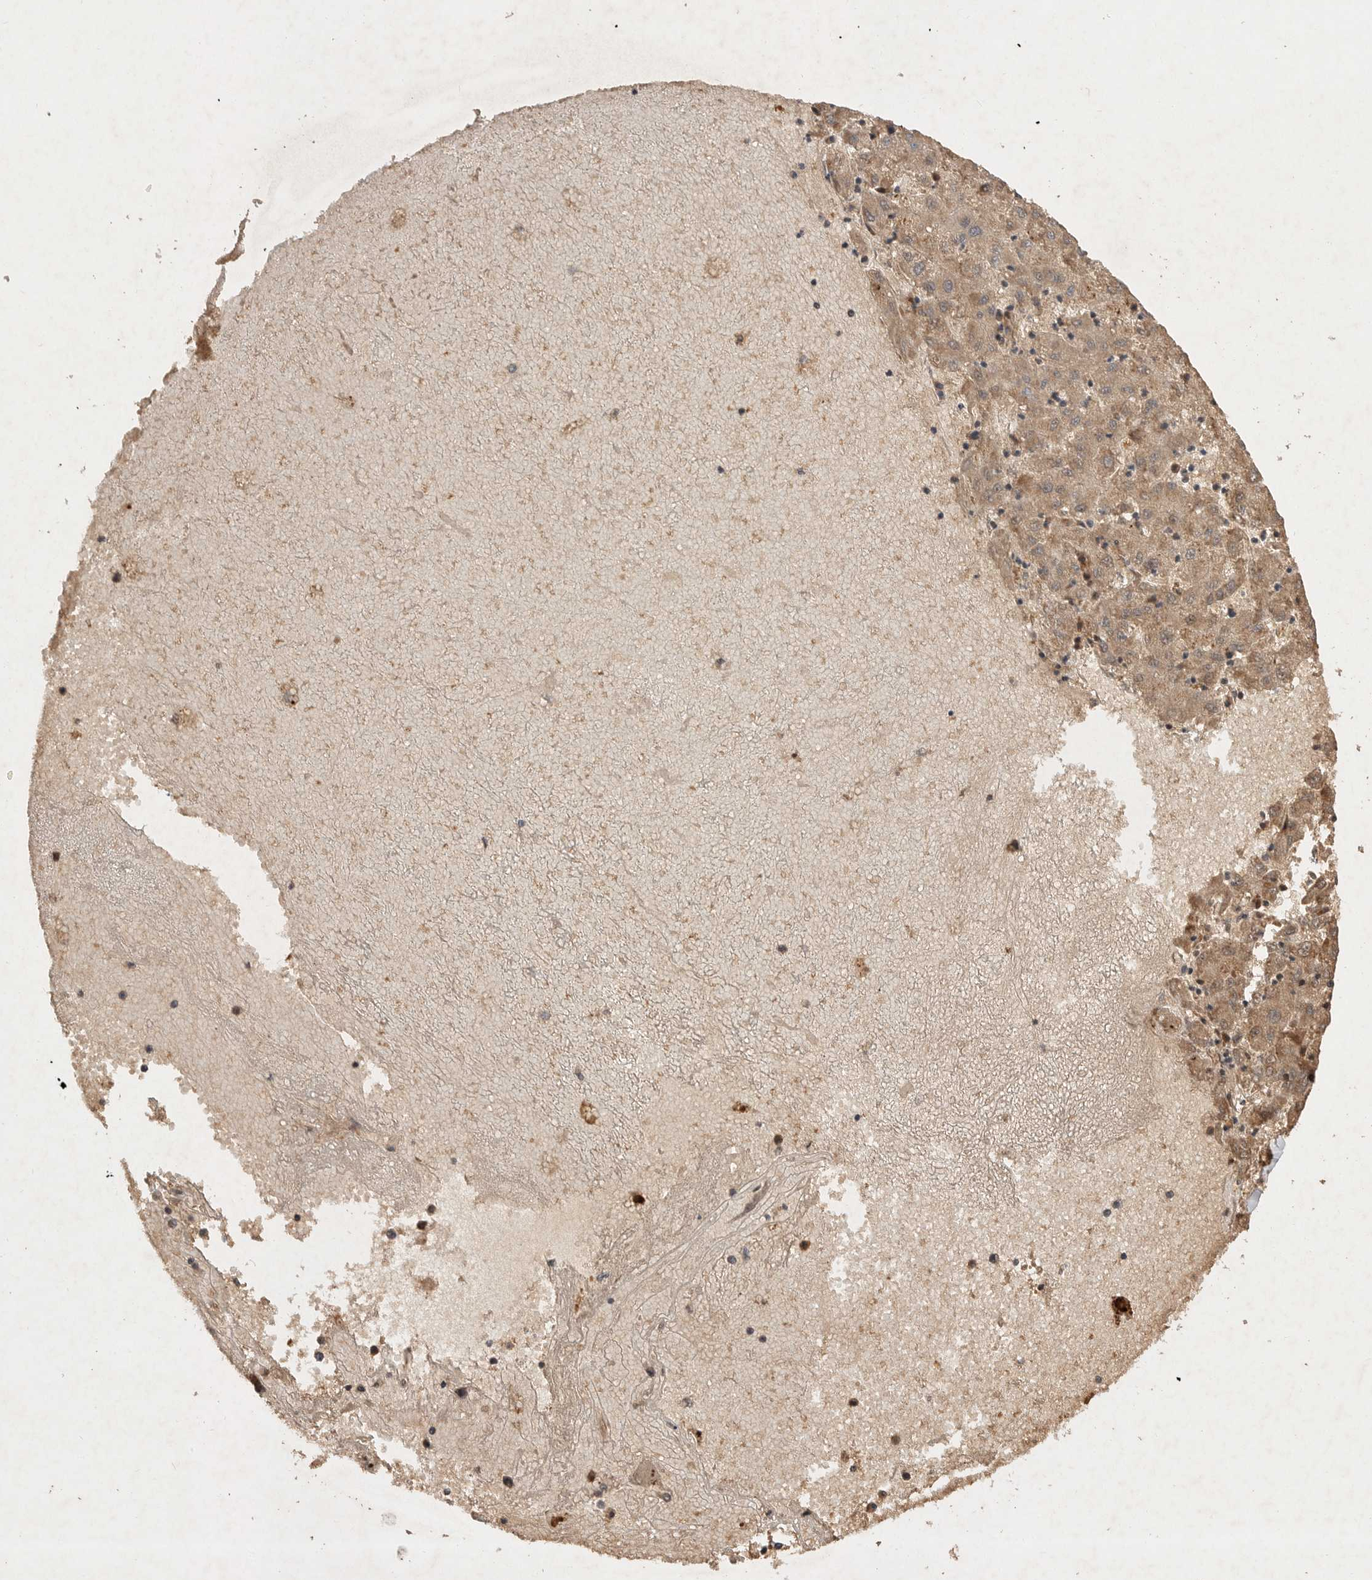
{"staining": {"intensity": "weak", "quantity": ">75%", "location": "cytoplasmic/membranous"}, "tissue": "liver cancer", "cell_type": "Tumor cells", "image_type": "cancer", "snomed": [{"axis": "morphology", "description": "Carcinoma, Hepatocellular, NOS"}, {"axis": "topography", "description": "Liver"}], "caption": "DAB (3,3'-diaminobenzidine) immunohistochemical staining of human hepatocellular carcinoma (liver) displays weak cytoplasmic/membranous protein positivity in about >75% of tumor cells.", "gene": "VN1R4", "patient": {"sex": "male", "age": 72}}